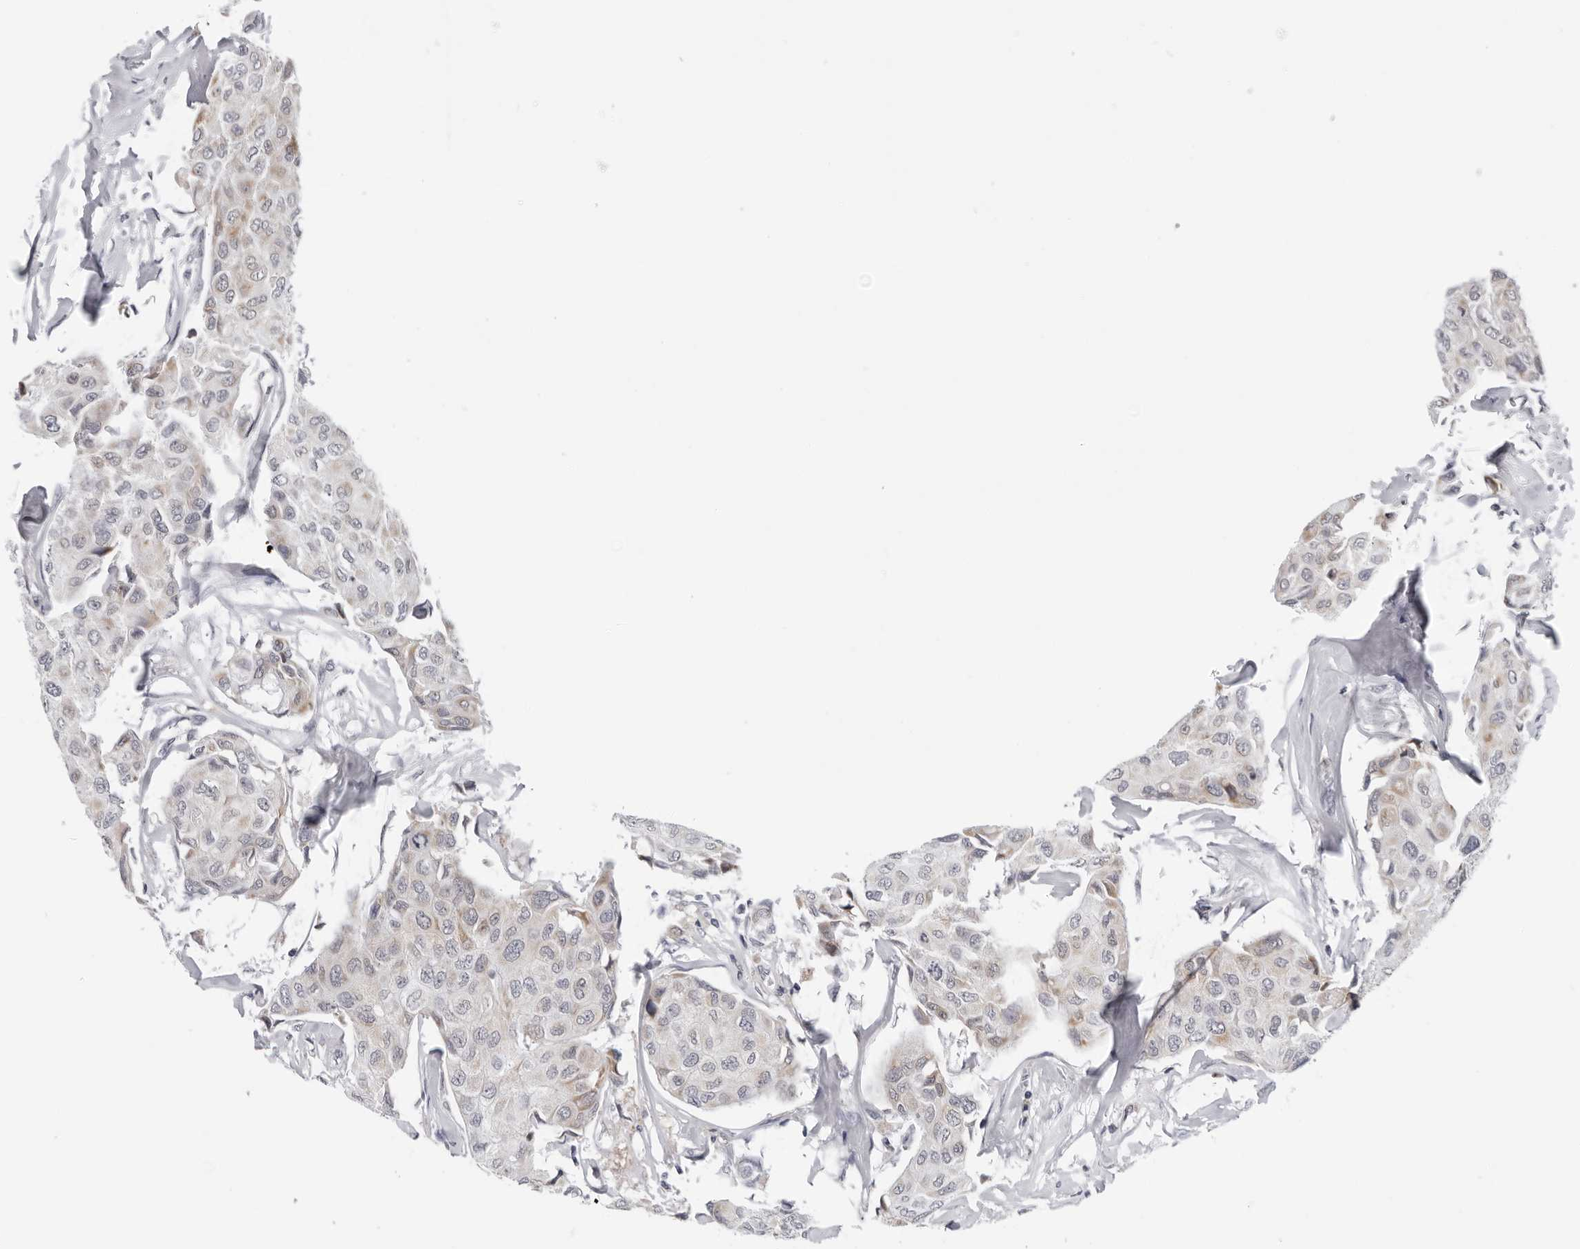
{"staining": {"intensity": "negative", "quantity": "none", "location": "none"}, "tissue": "breast cancer", "cell_type": "Tumor cells", "image_type": "cancer", "snomed": [{"axis": "morphology", "description": "Duct carcinoma"}, {"axis": "topography", "description": "Breast"}], "caption": "DAB immunohistochemical staining of human breast cancer displays no significant positivity in tumor cells.", "gene": "CPT2", "patient": {"sex": "female", "age": 80}}